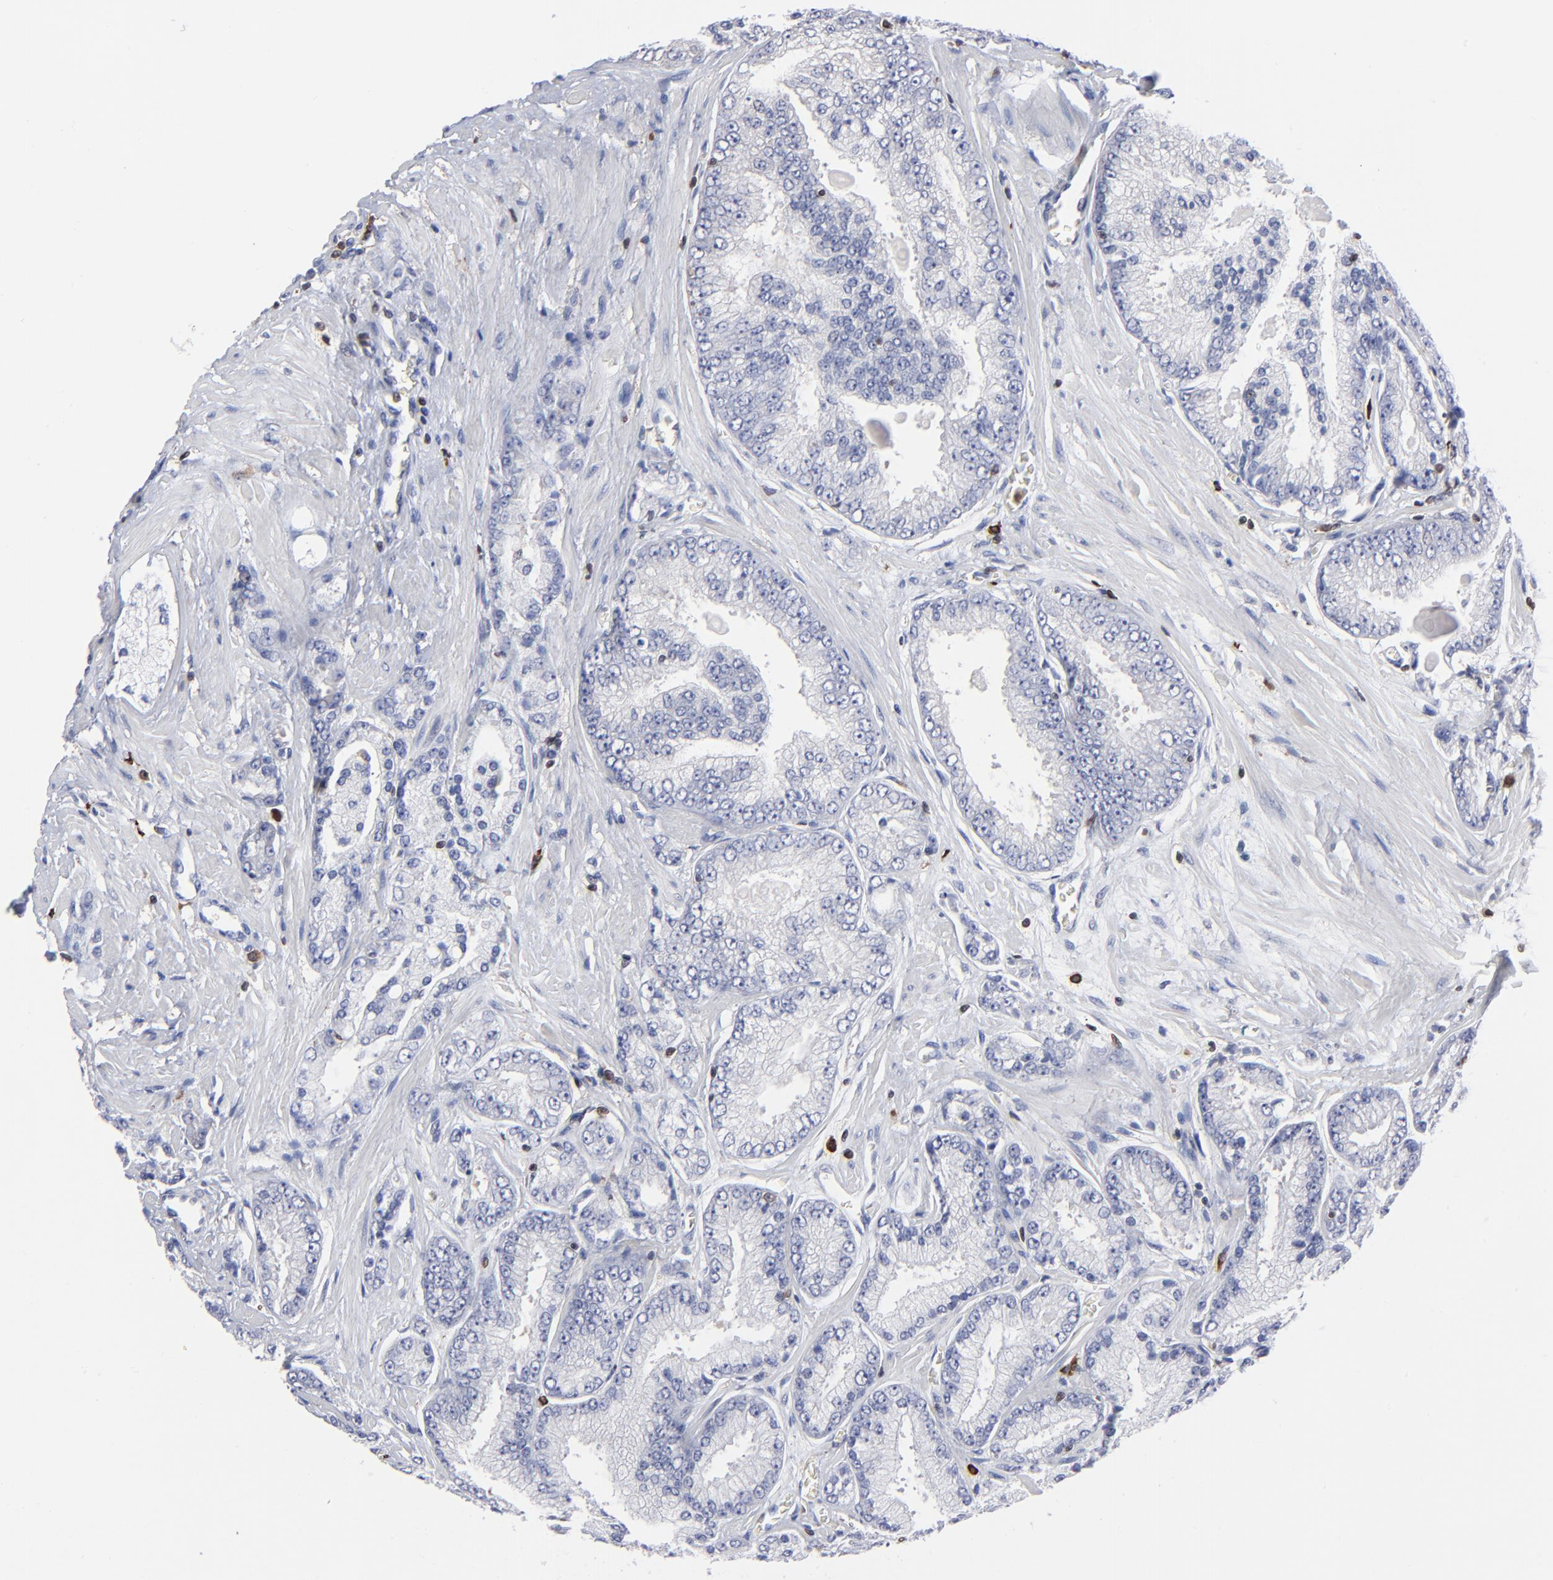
{"staining": {"intensity": "negative", "quantity": "none", "location": "none"}, "tissue": "prostate cancer", "cell_type": "Tumor cells", "image_type": "cancer", "snomed": [{"axis": "morphology", "description": "Adenocarcinoma, High grade"}, {"axis": "topography", "description": "Prostate"}], "caption": "IHC histopathology image of neoplastic tissue: human prostate adenocarcinoma (high-grade) stained with DAB (3,3'-diaminobenzidine) exhibits no significant protein expression in tumor cells. Brightfield microscopy of immunohistochemistry stained with DAB (3,3'-diaminobenzidine) (brown) and hematoxylin (blue), captured at high magnification.", "gene": "TBXT", "patient": {"sex": "male", "age": 71}}